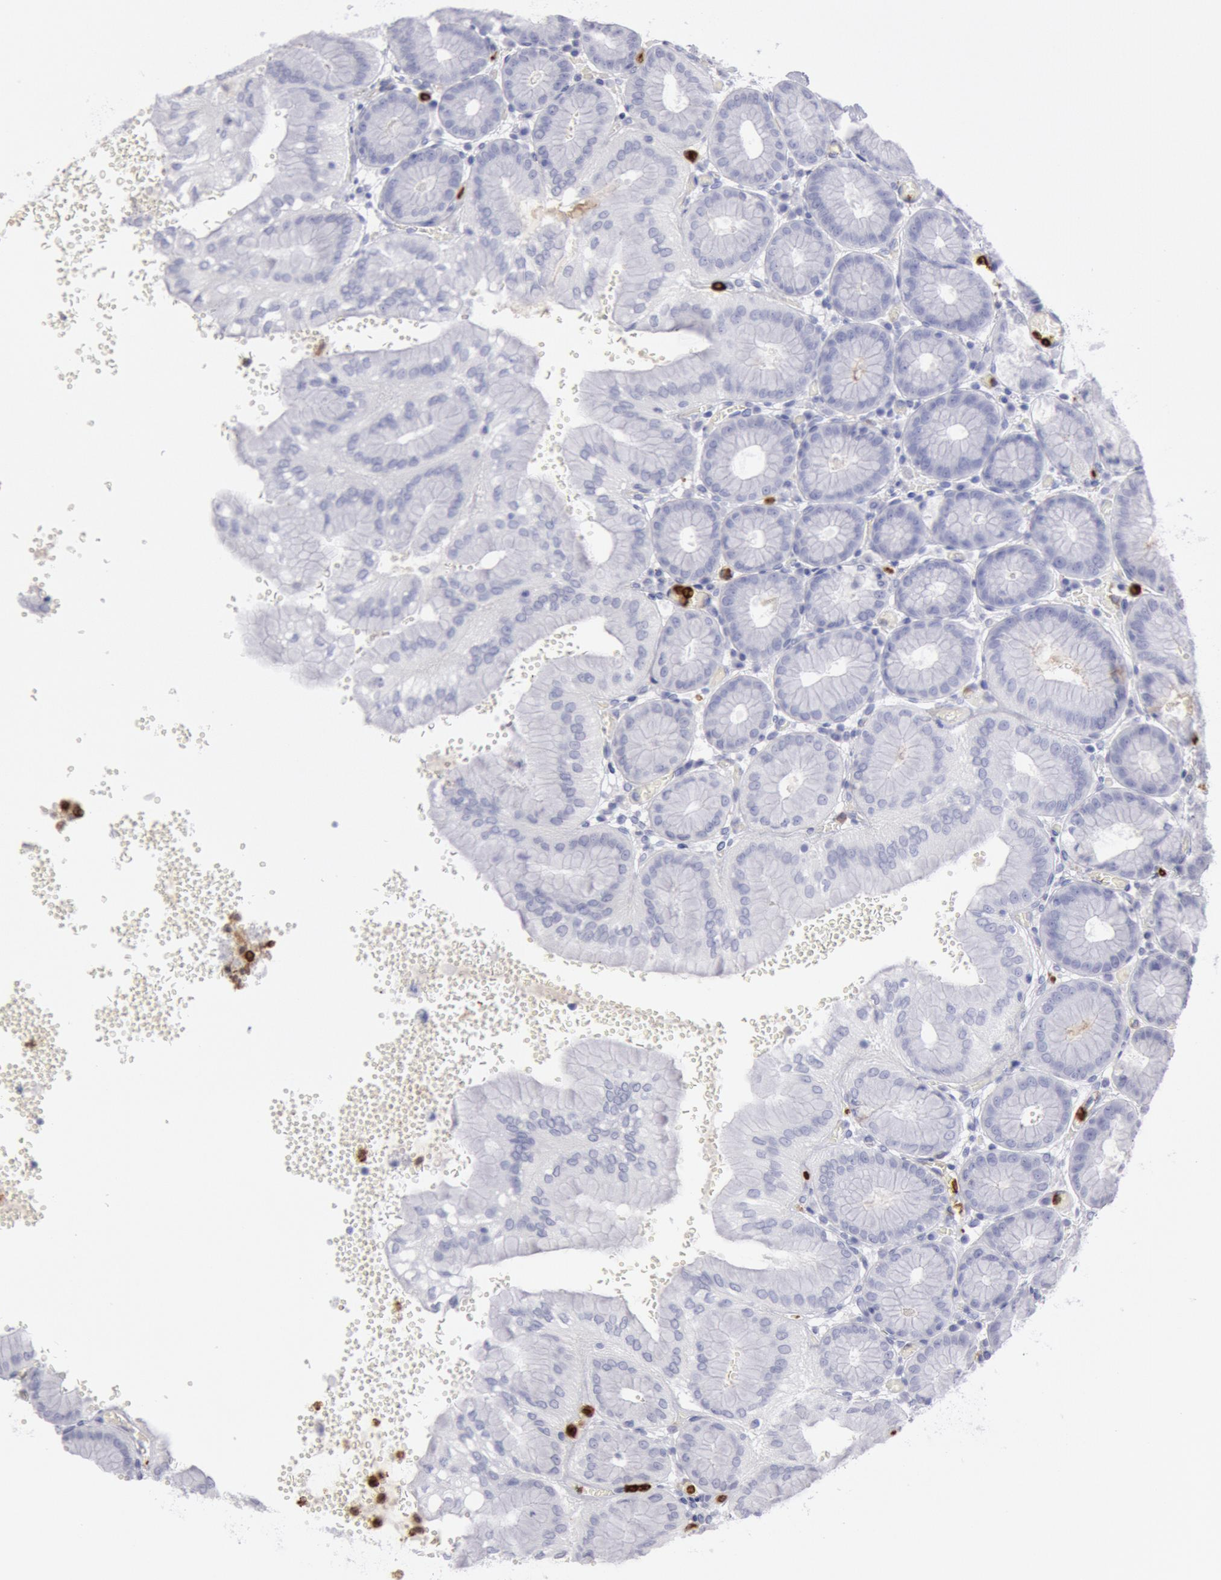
{"staining": {"intensity": "negative", "quantity": "none", "location": "none"}, "tissue": "stomach", "cell_type": "Glandular cells", "image_type": "normal", "snomed": [{"axis": "morphology", "description": "Normal tissue, NOS"}, {"axis": "topography", "description": "Stomach, upper"}, {"axis": "topography", "description": "Stomach"}], "caption": "A histopathology image of human stomach is negative for staining in glandular cells. Nuclei are stained in blue.", "gene": "FCN1", "patient": {"sex": "male", "age": 76}}